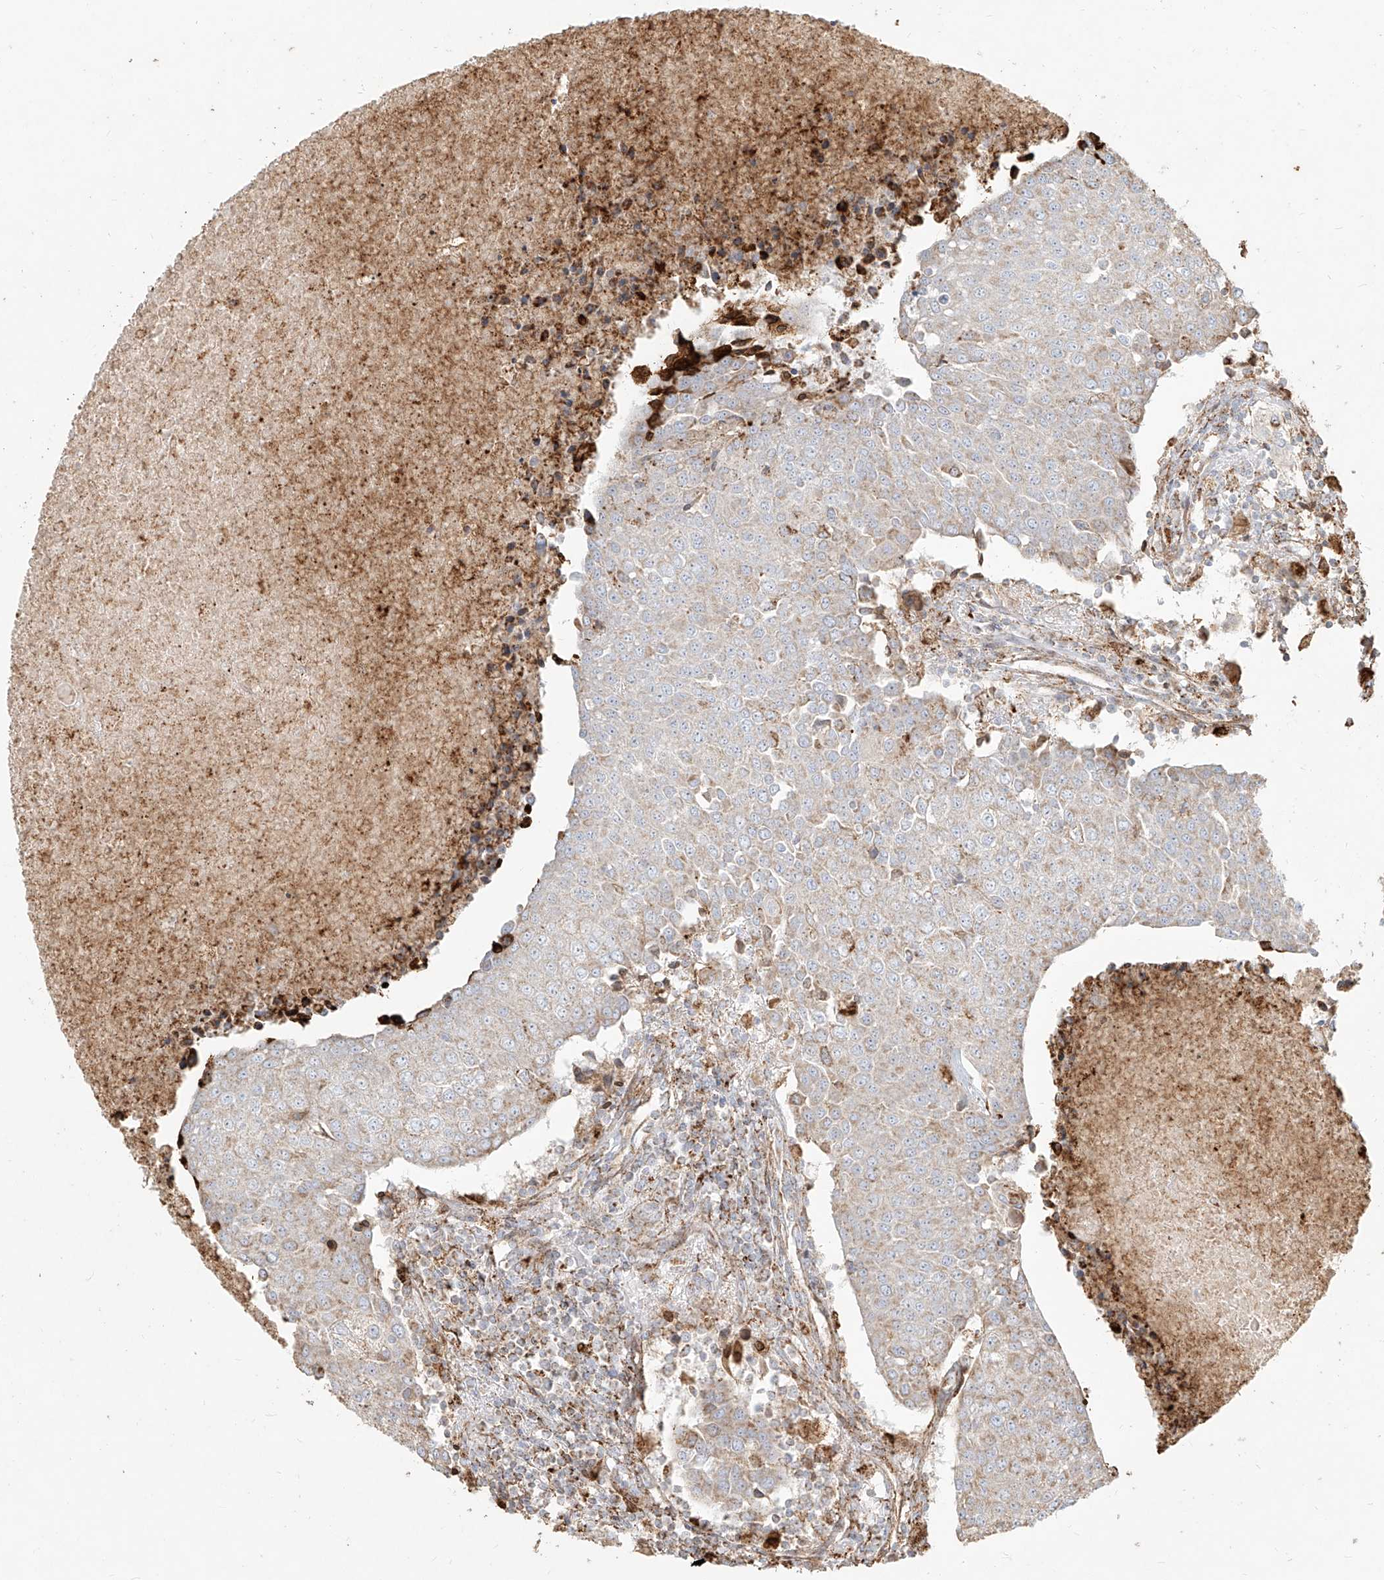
{"staining": {"intensity": "weak", "quantity": "<25%", "location": "cytoplasmic/membranous"}, "tissue": "urothelial cancer", "cell_type": "Tumor cells", "image_type": "cancer", "snomed": [{"axis": "morphology", "description": "Urothelial carcinoma, High grade"}, {"axis": "topography", "description": "Urinary bladder"}], "caption": "Photomicrograph shows no significant protein expression in tumor cells of urothelial cancer.", "gene": "MTX2", "patient": {"sex": "female", "age": 85}}